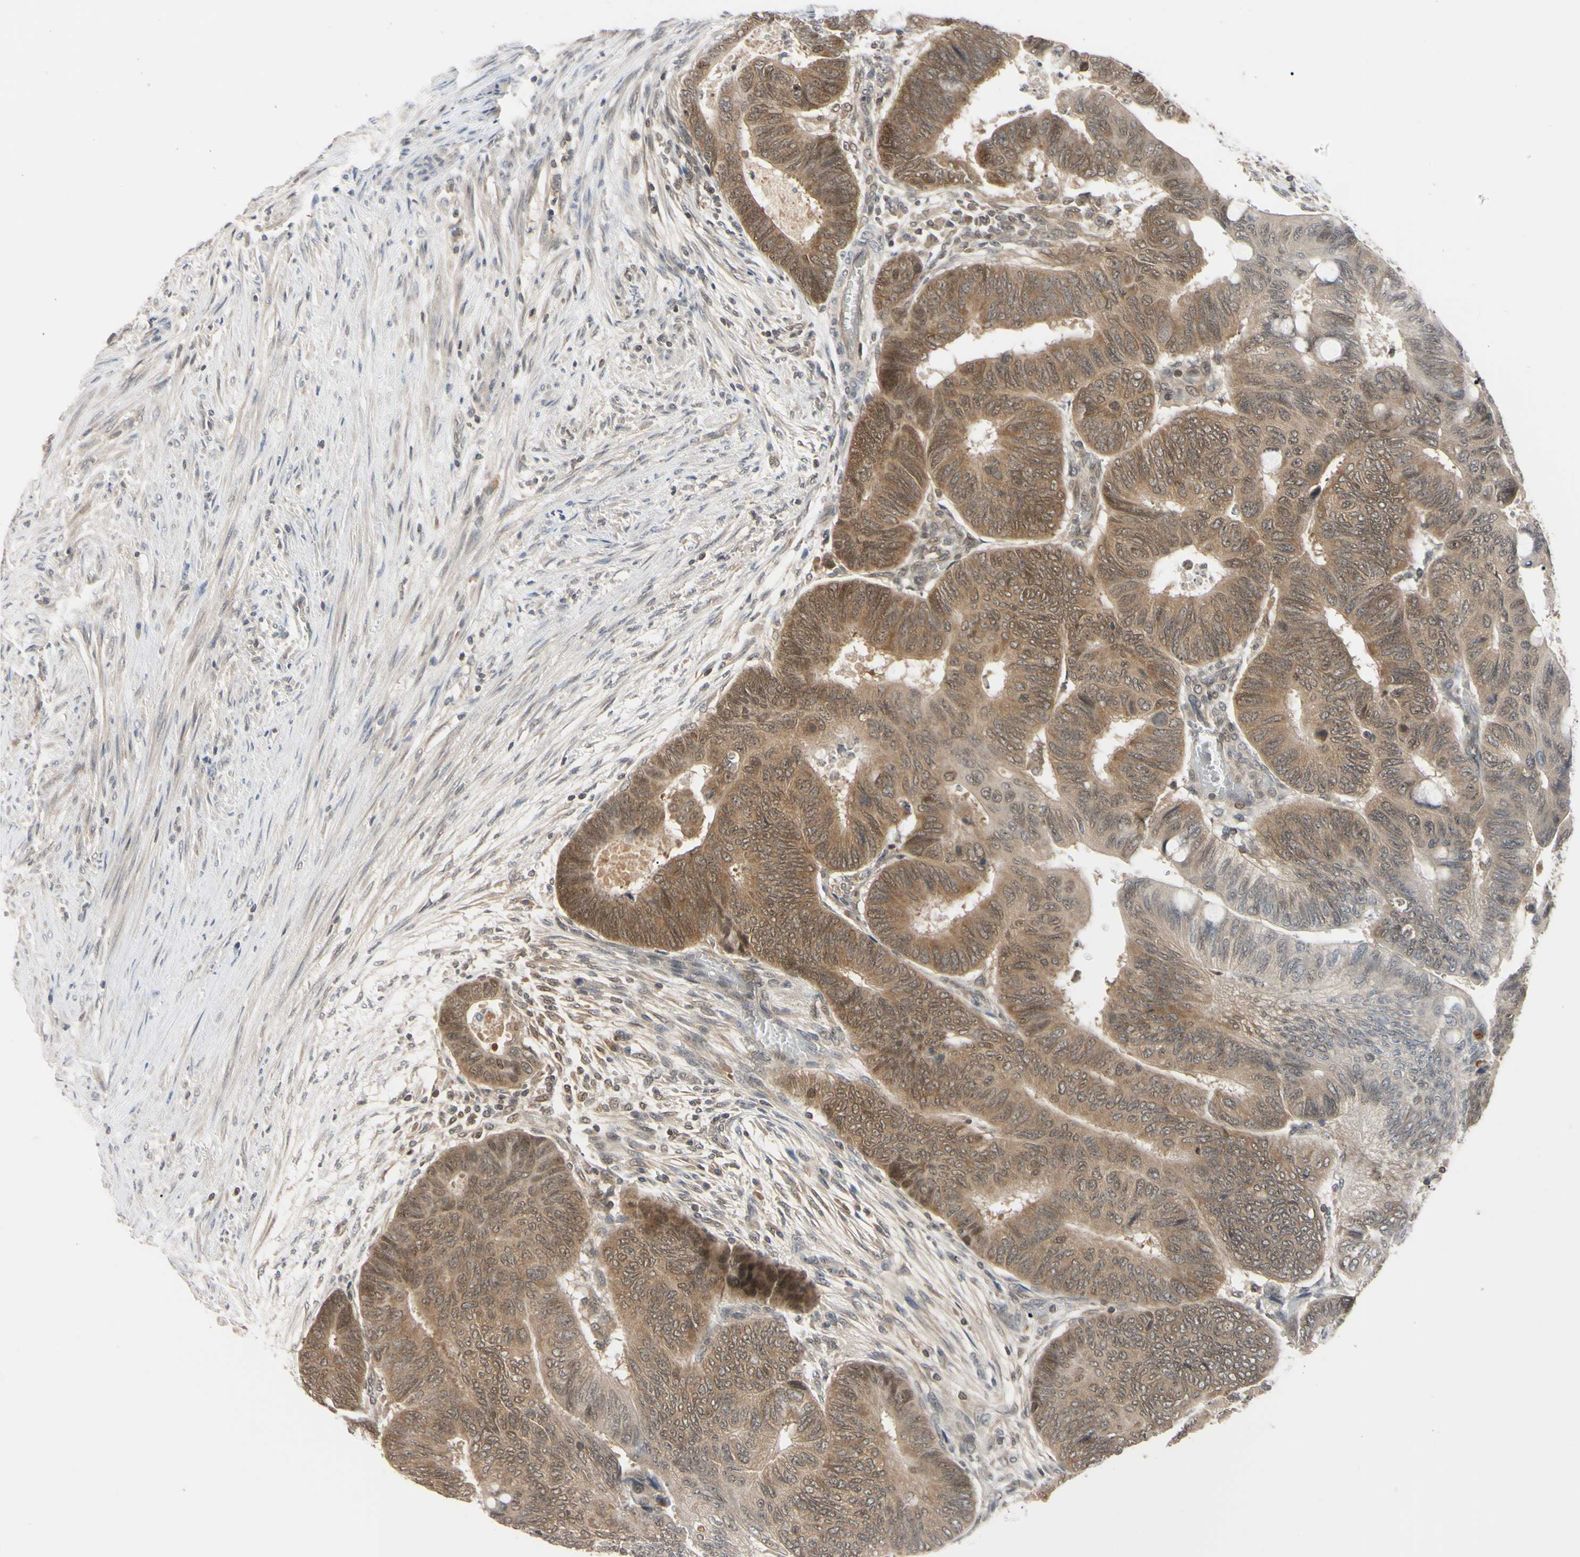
{"staining": {"intensity": "moderate", "quantity": ">75%", "location": "cytoplasmic/membranous,nuclear"}, "tissue": "colorectal cancer", "cell_type": "Tumor cells", "image_type": "cancer", "snomed": [{"axis": "morphology", "description": "Normal tissue, NOS"}, {"axis": "morphology", "description": "Adenocarcinoma, NOS"}, {"axis": "topography", "description": "Rectum"}, {"axis": "topography", "description": "Peripheral nerve tissue"}], "caption": "Colorectal adenocarcinoma stained for a protein (brown) demonstrates moderate cytoplasmic/membranous and nuclear positive expression in approximately >75% of tumor cells.", "gene": "UBE2I", "patient": {"sex": "male", "age": 92}}